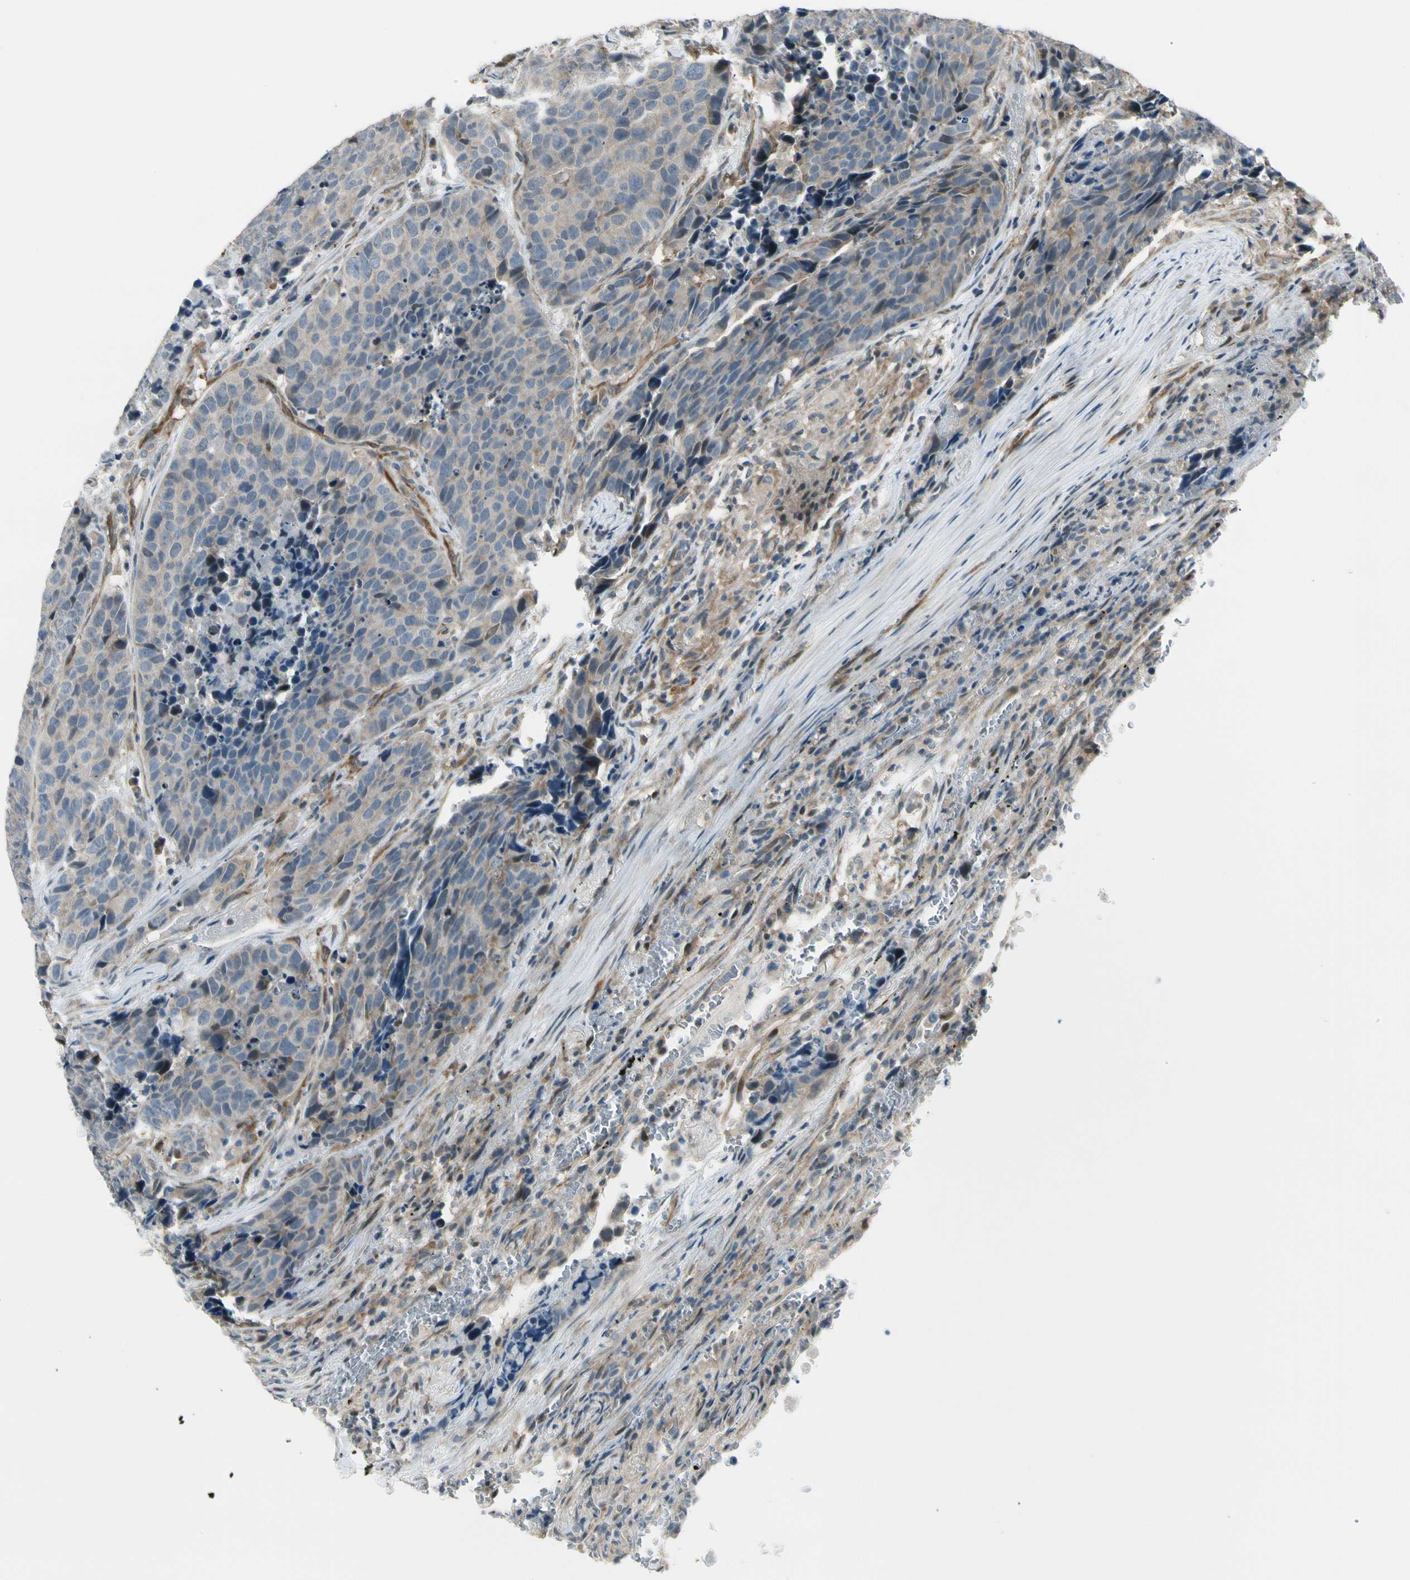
{"staining": {"intensity": "weak", "quantity": "25%-75%", "location": "cytoplasmic/membranous"}, "tissue": "carcinoid", "cell_type": "Tumor cells", "image_type": "cancer", "snomed": [{"axis": "morphology", "description": "Carcinoid, malignant, NOS"}, {"axis": "topography", "description": "Lung"}], "caption": "IHC image of human carcinoid stained for a protein (brown), which exhibits low levels of weak cytoplasmic/membranous expression in about 25%-75% of tumor cells.", "gene": "SVBP", "patient": {"sex": "male", "age": 60}}